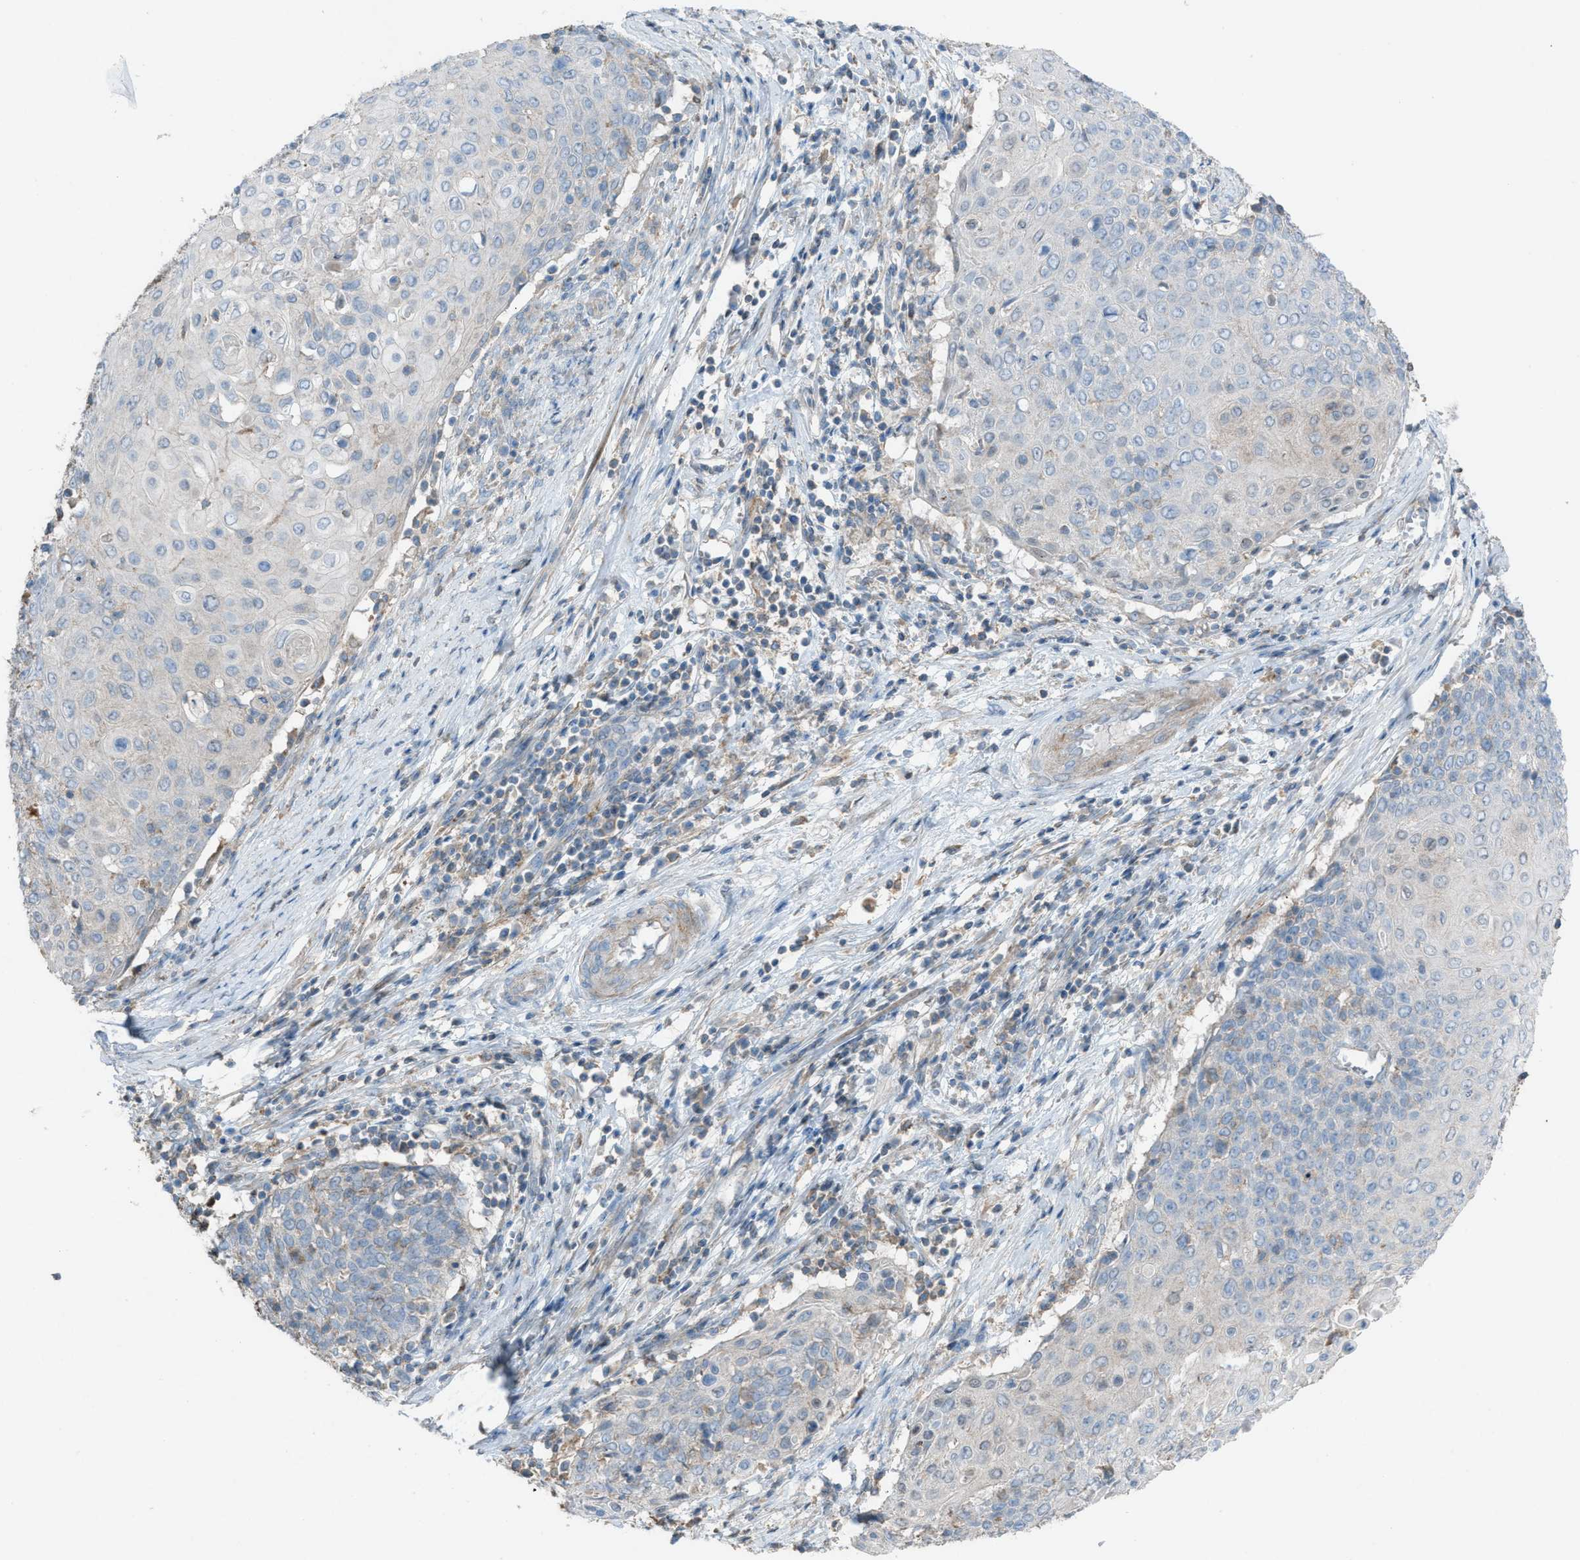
{"staining": {"intensity": "negative", "quantity": "none", "location": "none"}, "tissue": "cervical cancer", "cell_type": "Tumor cells", "image_type": "cancer", "snomed": [{"axis": "morphology", "description": "Squamous cell carcinoma, NOS"}, {"axis": "topography", "description": "Cervix"}], "caption": "Tumor cells show no significant protein expression in squamous cell carcinoma (cervical).", "gene": "NCK2", "patient": {"sex": "female", "age": 39}}